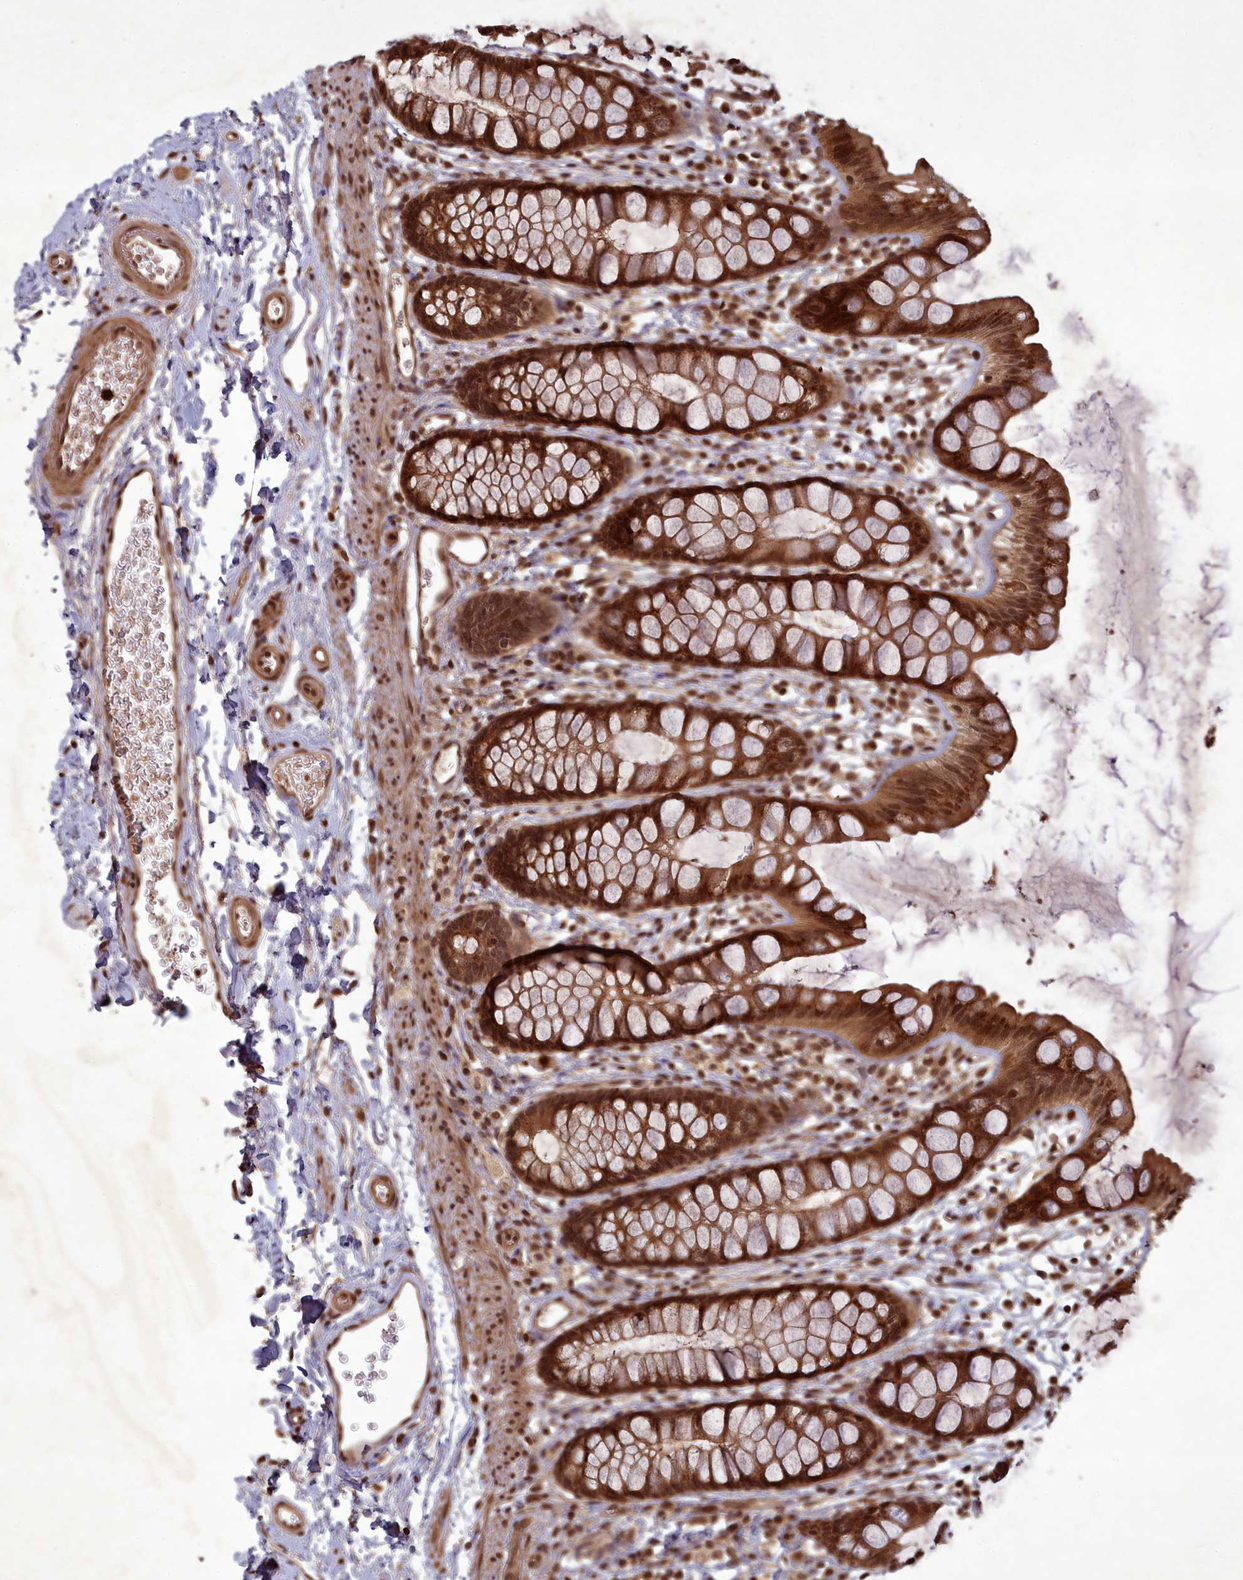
{"staining": {"intensity": "strong", "quantity": ">75%", "location": "cytoplasmic/membranous,nuclear"}, "tissue": "rectum", "cell_type": "Glandular cells", "image_type": "normal", "snomed": [{"axis": "morphology", "description": "Normal tissue, NOS"}, {"axis": "topography", "description": "Rectum"}], "caption": "Strong cytoplasmic/membranous,nuclear positivity is identified in approximately >75% of glandular cells in unremarkable rectum.", "gene": "SRMS", "patient": {"sex": "female", "age": 65}}